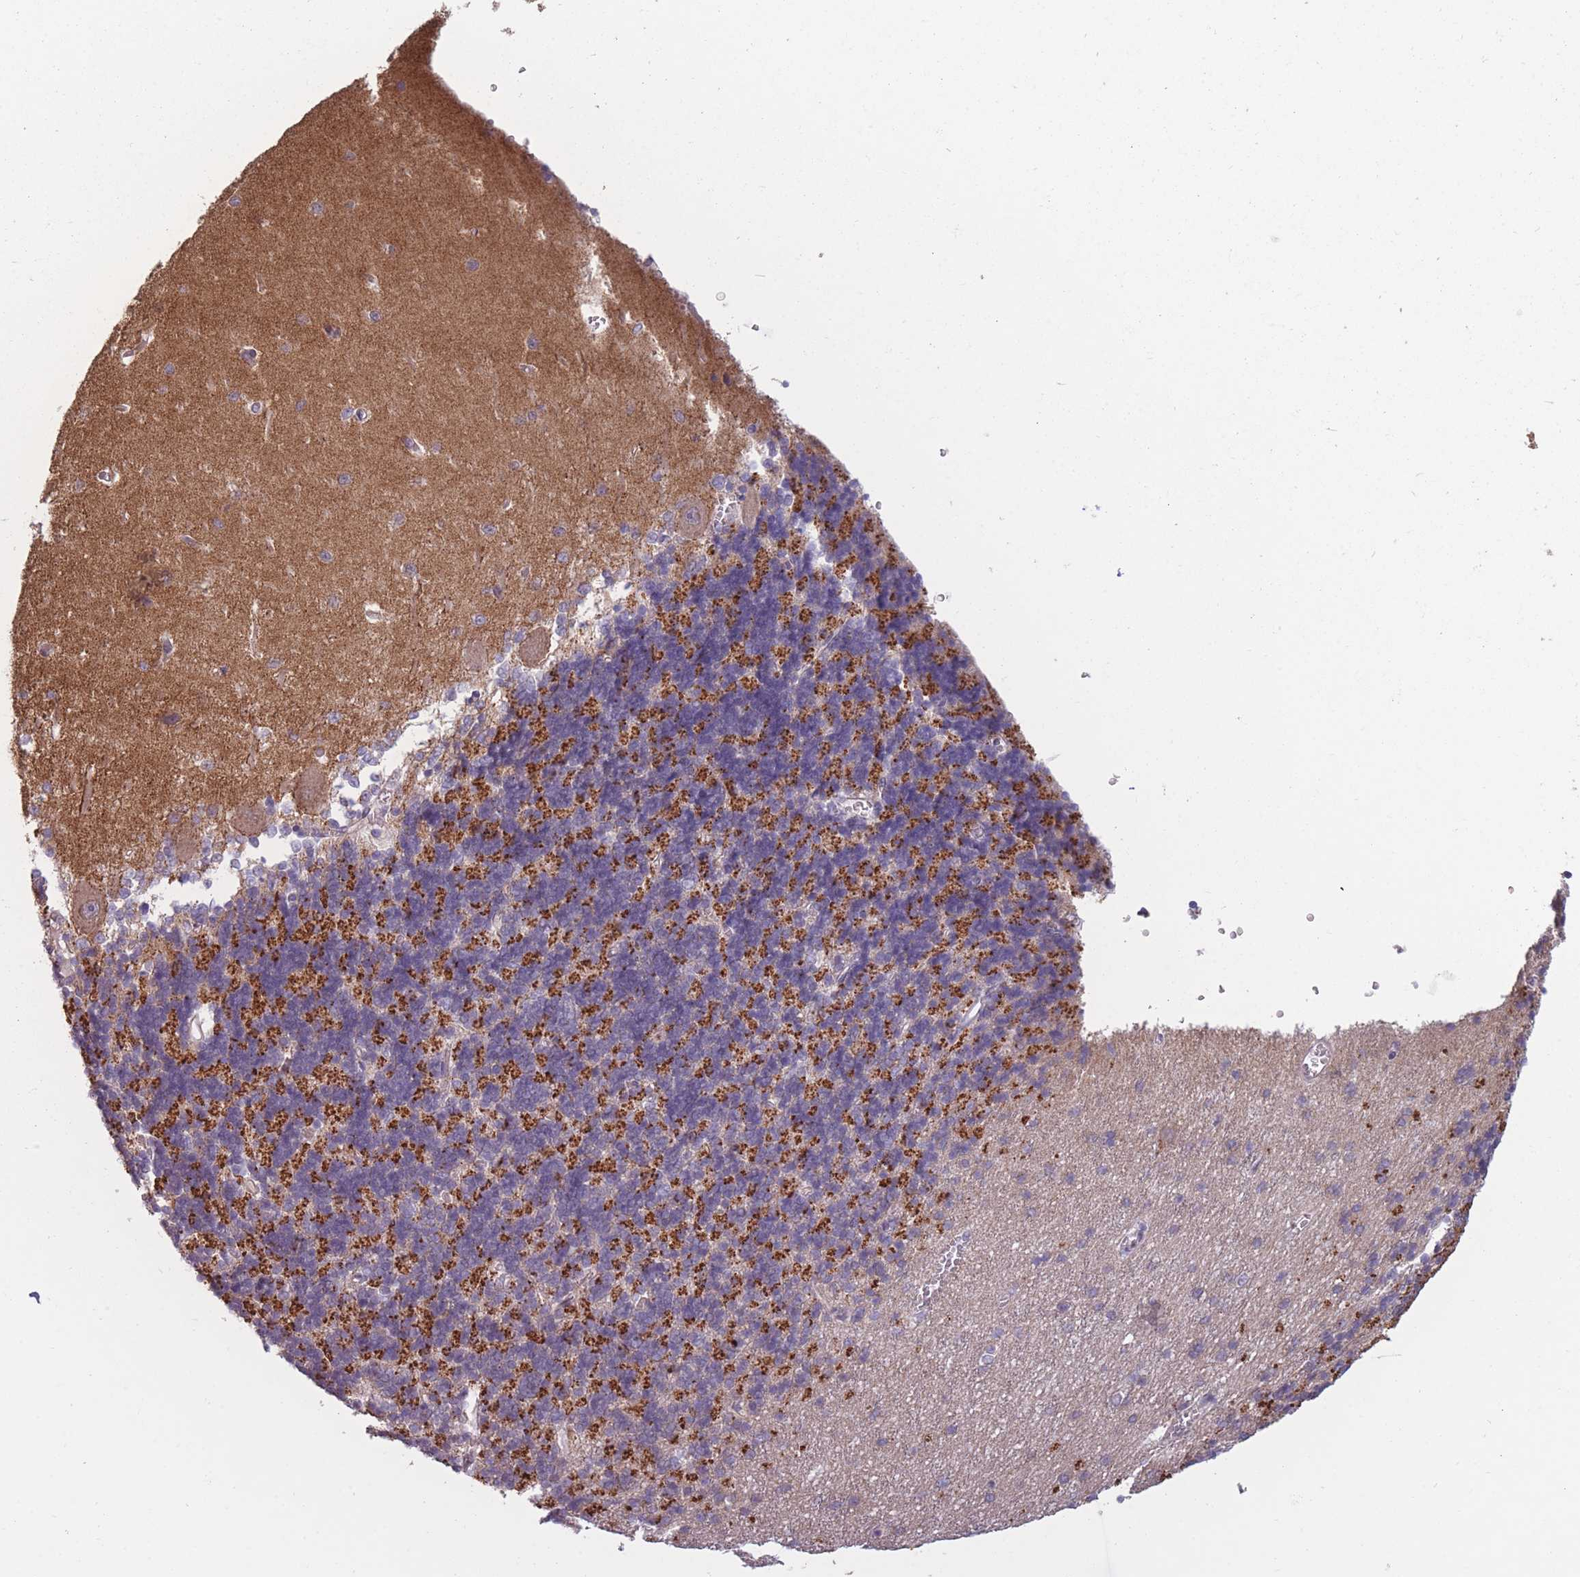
{"staining": {"intensity": "strong", "quantity": "25%-75%", "location": "cytoplasmic/membranous"}, "tissue": "cerebellum", "cell_type": "Cells in granular layer", "image_type": "normal", "snomed": [{"axis": "morphology", "description": "Normal tissue, NOS"}, {"axis": "topography", "description": "Cerebellum"}], "caption": "This image displays IHC staining of normal human cerebellum, with high strong cytoplasmic/membranous expression in approximately 25%-75% of cells in granular layer.", "gene": "COL27A1", "patient": {"sex": "male", "age": 37}}